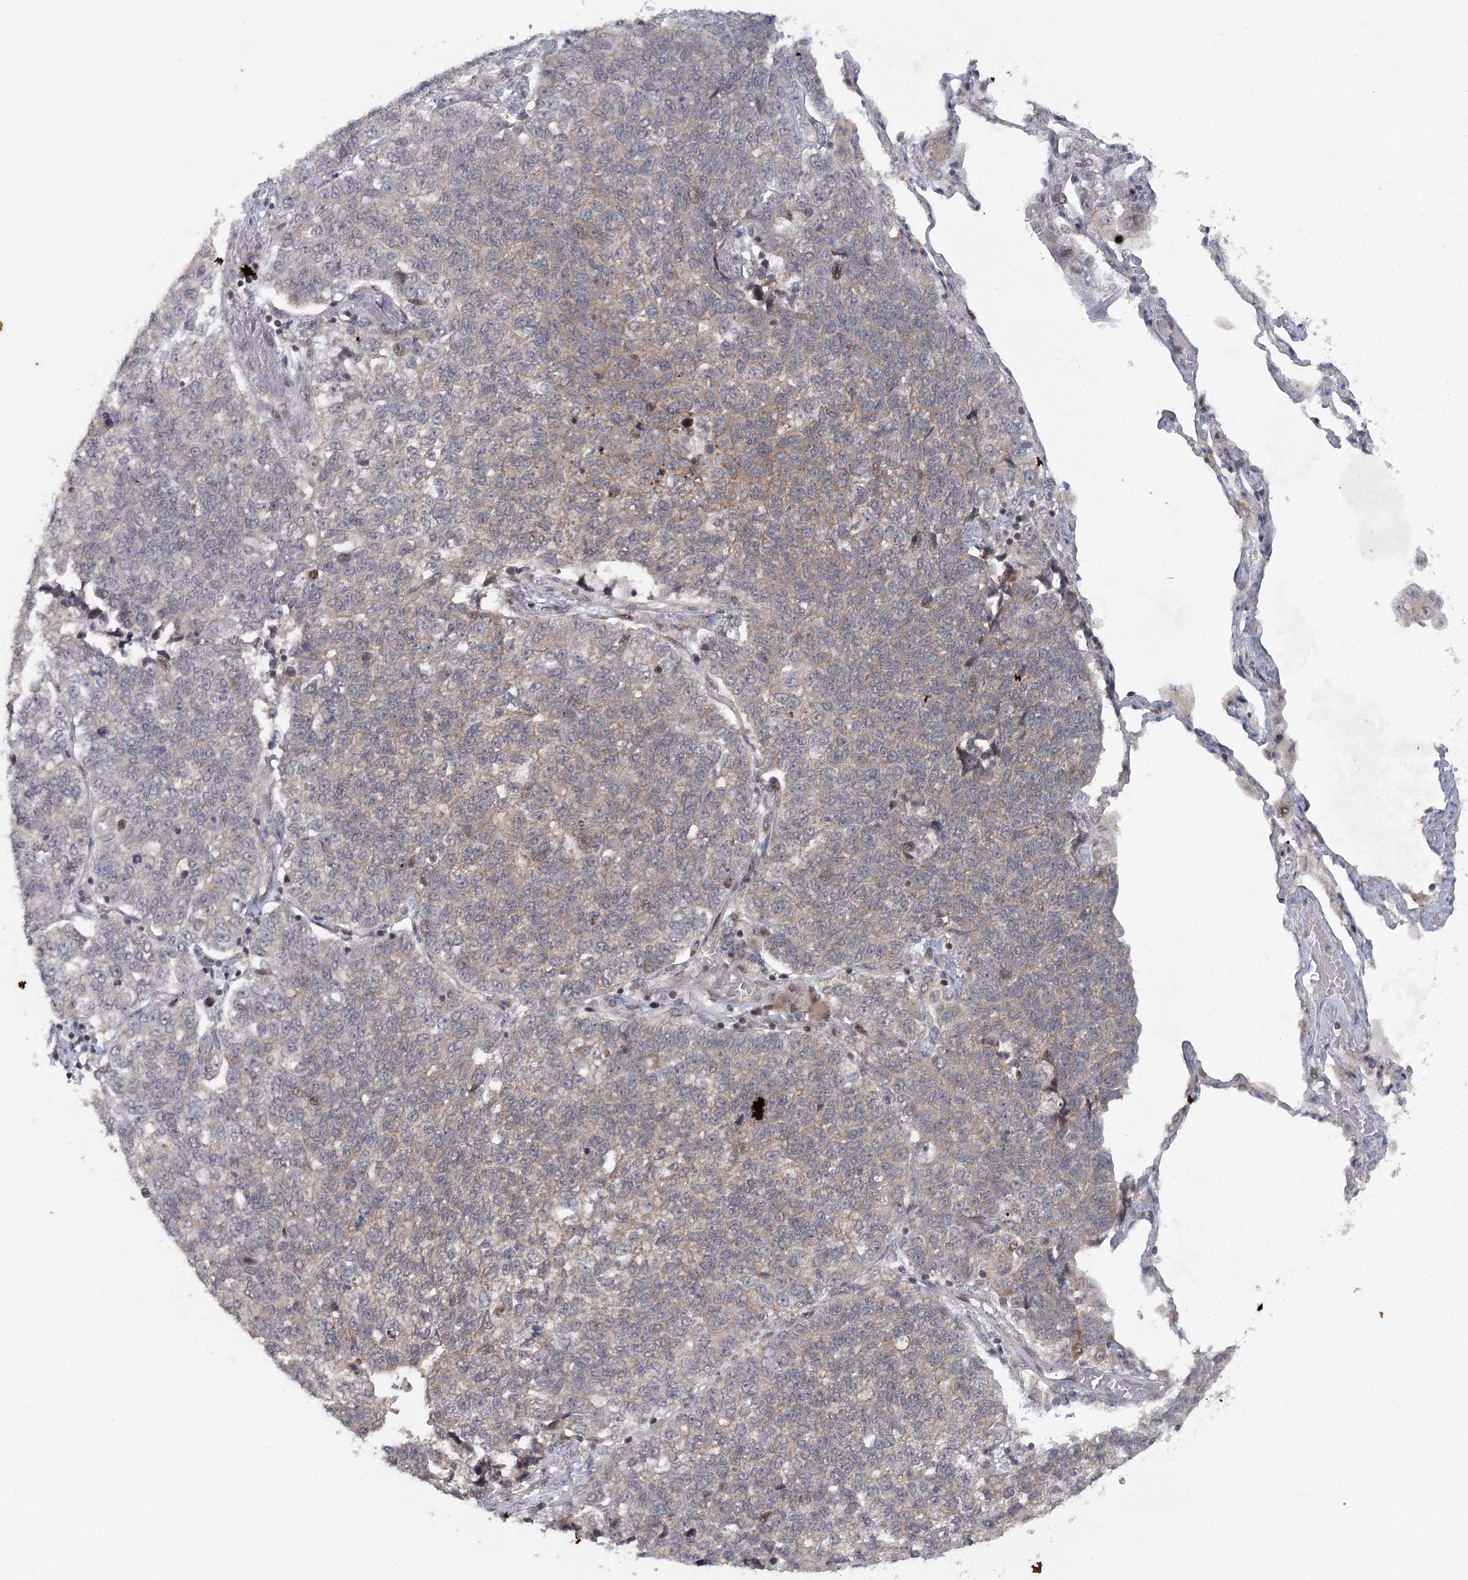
{"staining": {"intensity": "negative", "quantity": "none", "location": "none"}, "tissue": "lung cancer", "cell_type": "Tumor cells", "image_type": "cancer", "snomed": [{"axis": "morphology", "description": "Adenocarcinoma, NOS"}, {"axis": "topography", "description": "Lung"}], "caption": "This is an immunohistochemistry micrograph of human lung cancer. There is no staining in tumor cells.", "gene": "IFT46", "patient": {"sex": "male", "age": 49}}